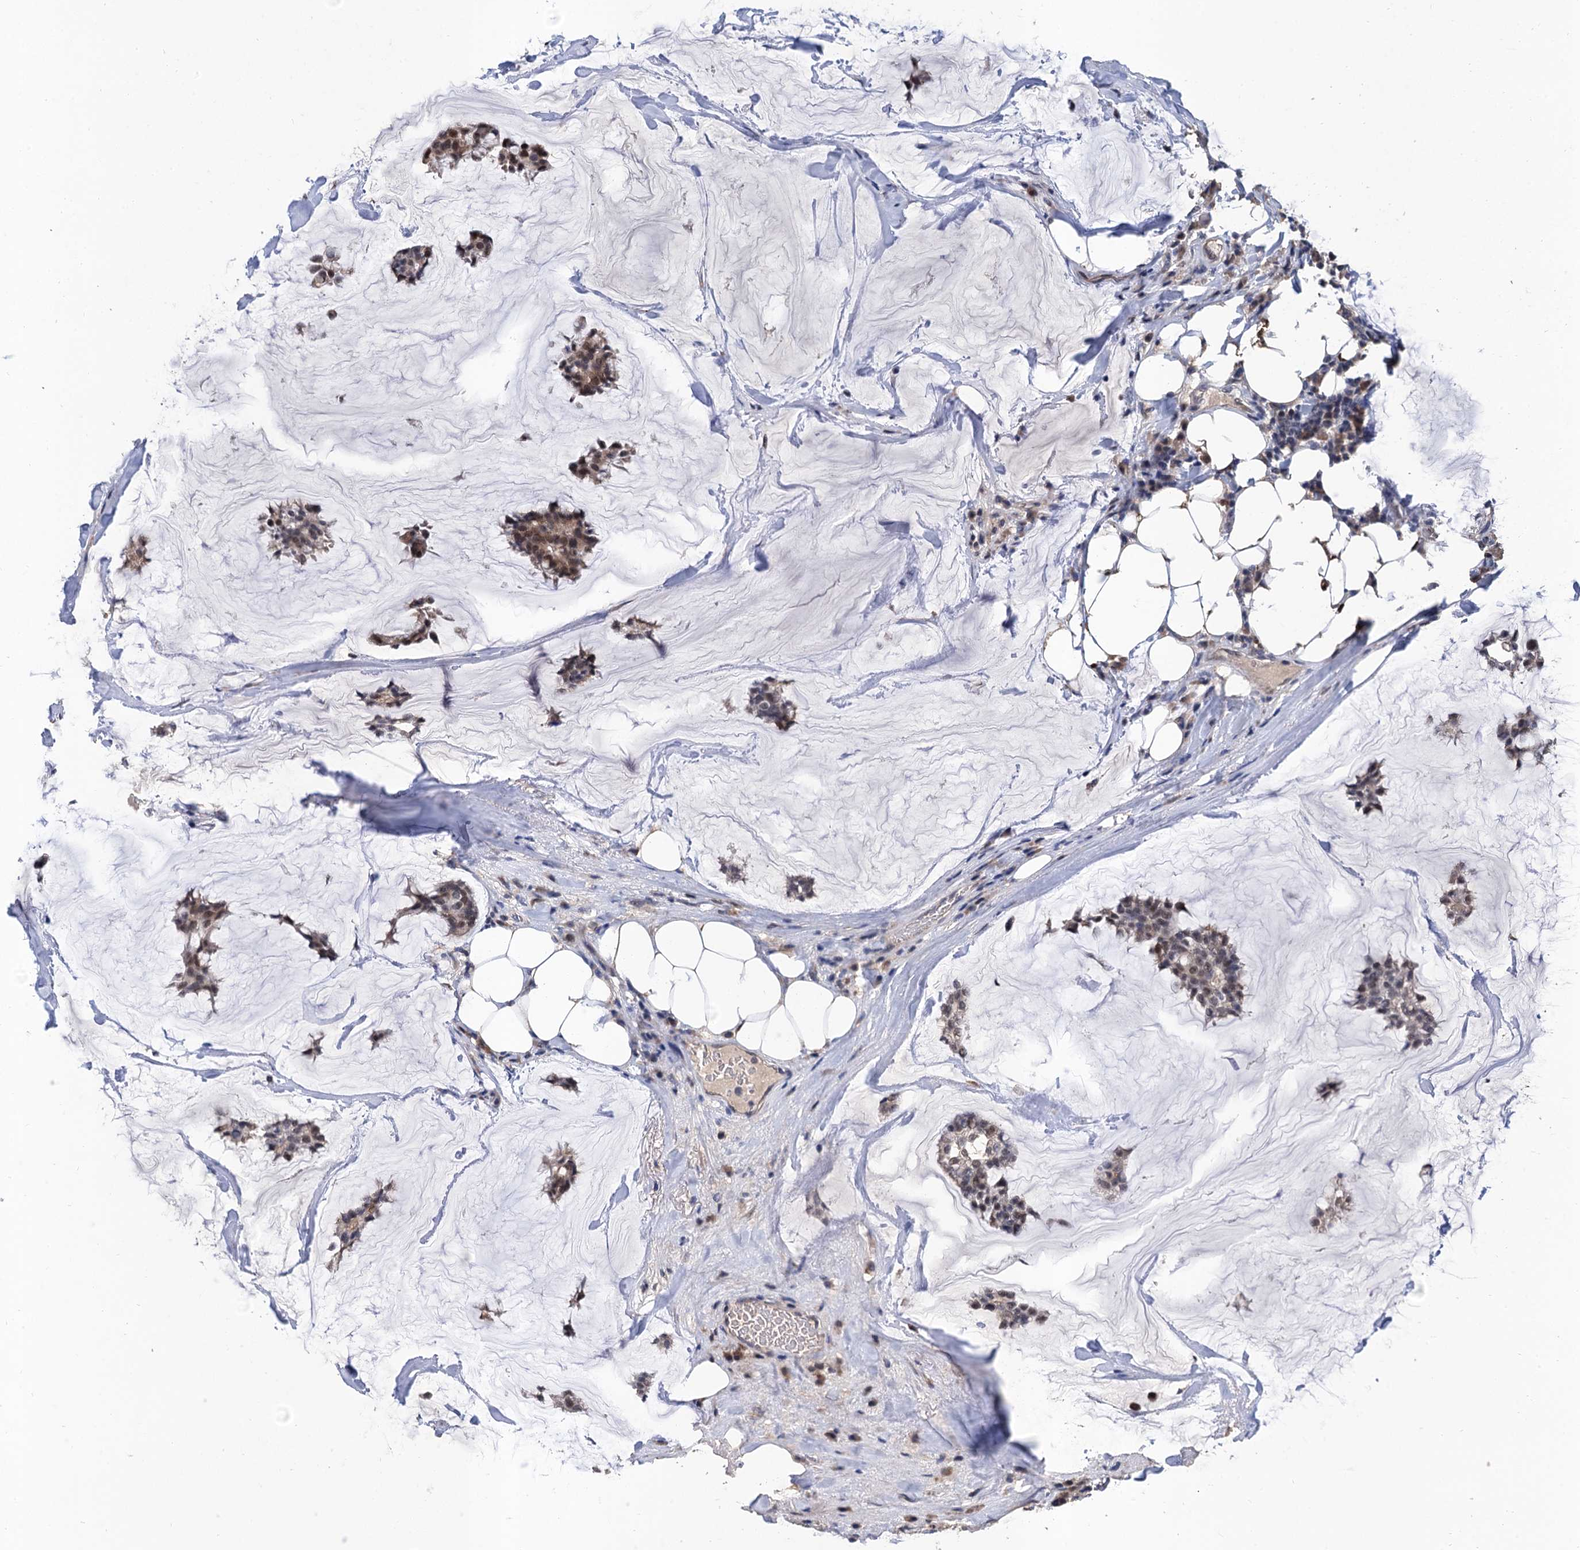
{"staining": {"intensity": "moderate", "quantity": "25%-75%", "location": "nuclear"}, "tissue": "breast cancer", "cell_type": "Tumor cells", "image_type": "cancer", "snomed": [{"axis": "morphology", "description": "Duct carcinoma"}, {"axis": "topography", "description": "Breast"}], "caption": "Immunohistochemistry of human breast cancer reveals medium levels of moderate nuclear positivity in approximately 25%-75% of tumor cells.", "gene": "TSEN34", "patient": {"sex": "female", "age": 93}}